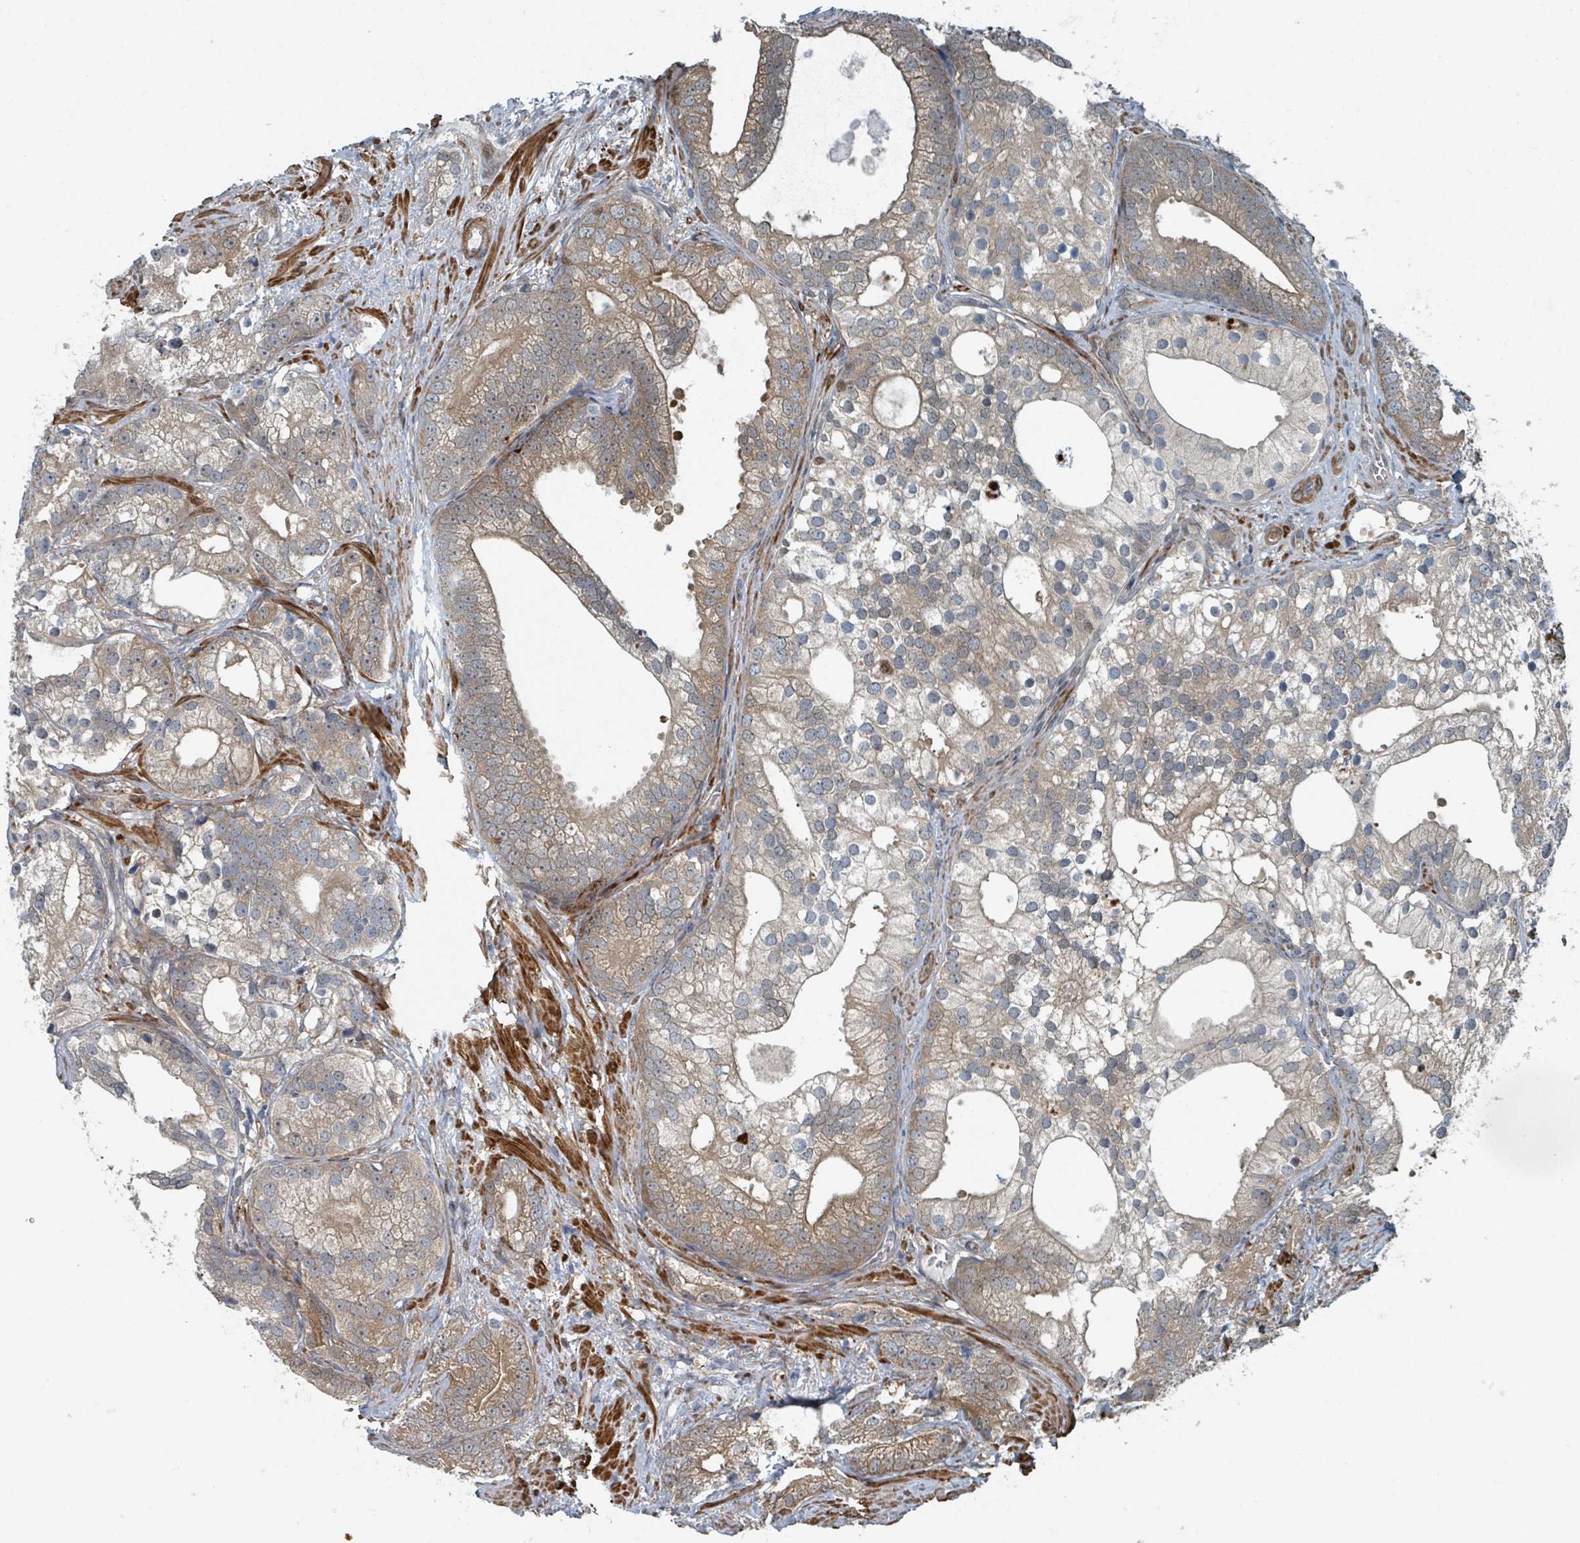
{"staining": {"intensity": "moderate", "quantity": ">75%", "location": "cytoplasmic/membranous"}, "tissue": "prostate cancer", "cell_type": "Tumor cells", "image_type": "cancer", "snomed": [{"axis": "morphology", "description": "Adenocarcinoma, High grade"}, {"axis": "topography", "description": "Prostate"}], "caption": "Immunohistochemical staining of high-grade adenocarcinoma (prostate) displays moderate cytoplasmic/membranous protein staining in approximately >75% of tumor cells.", "gene": "RHPN2", "patient": {"sex": "male", "age": 75}}